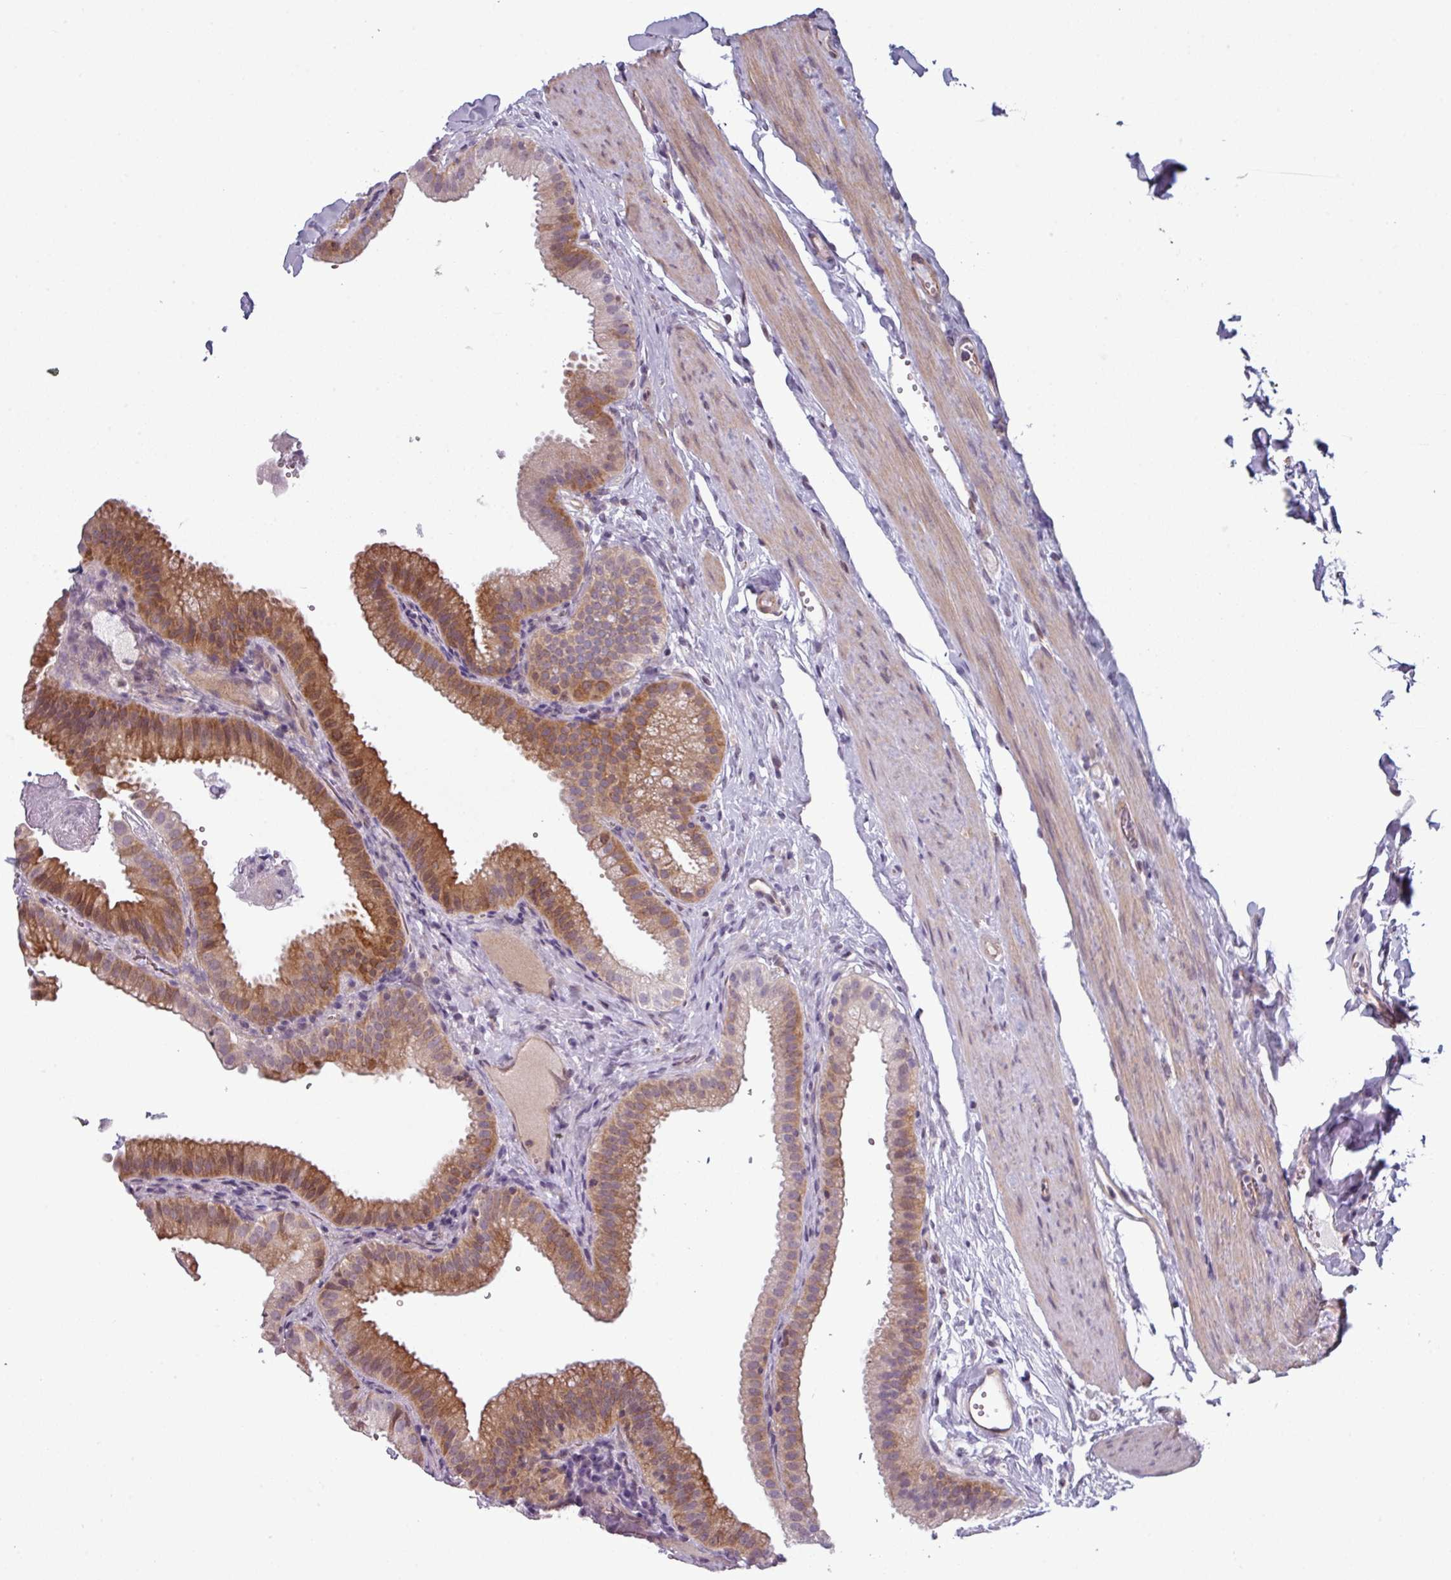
{"staining": {"intensity": "moderate", "quantity": ">75%", "location": "cytoplasmic/membranous"}, "tissue": "gallbladder", "cell_type": "Glandular cells", "image_type": "normal", "snomed": [{"axis": "morphology", "description": "Normal tissue, NOS"}, {"axis": "topography", "description": "Gallbladder"}], "caption": "DAB immunohistochemical staining of unremarkable human gallbladder exhibits moderate cytoplasmic/membranous protein positivity in approximately >75% of glandular cells.", "gene": "PRAMEF12", "patient": {"sex": "female", "age": 61}}